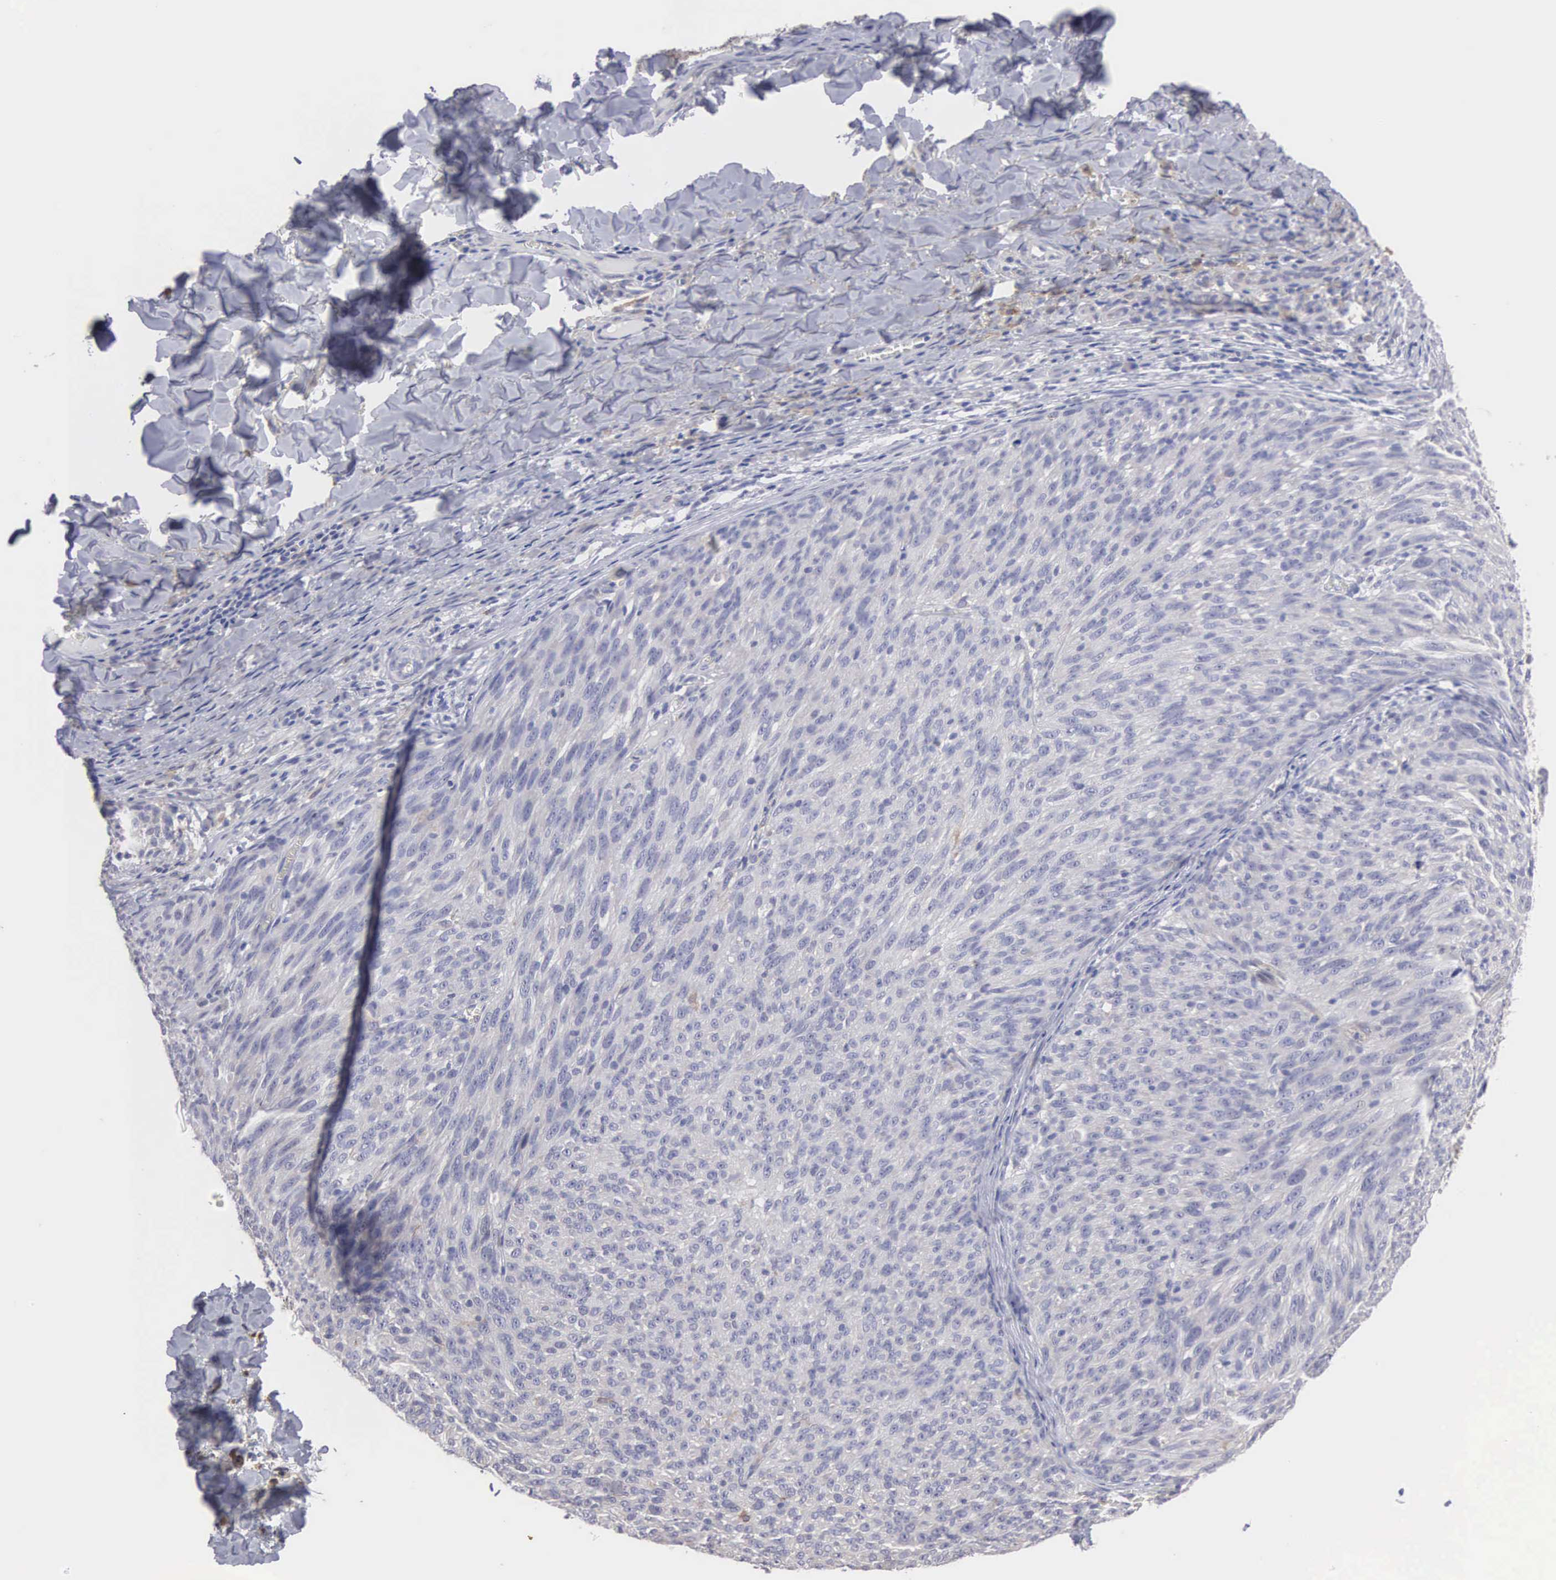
{"staining": {"intensity": "negative", "quantity": "none", "location": "none"}, "tissue": "melanoma", "cell_type": "Tumor cells", "image_type": "cancer", "snomed": [{"axis": "morphology", "description": "Malignant melanoma, NOS"}, {"axis": "topography", "description": "Skin"}], "caption": "There is no significant expression in tumor cells of melanoma. The staining is performed using DAB brown chromogen with nuclei counter-stained in using hematoxylin.", "gene": "LIN52", "patient": {"sex": "male", "age": 76}}